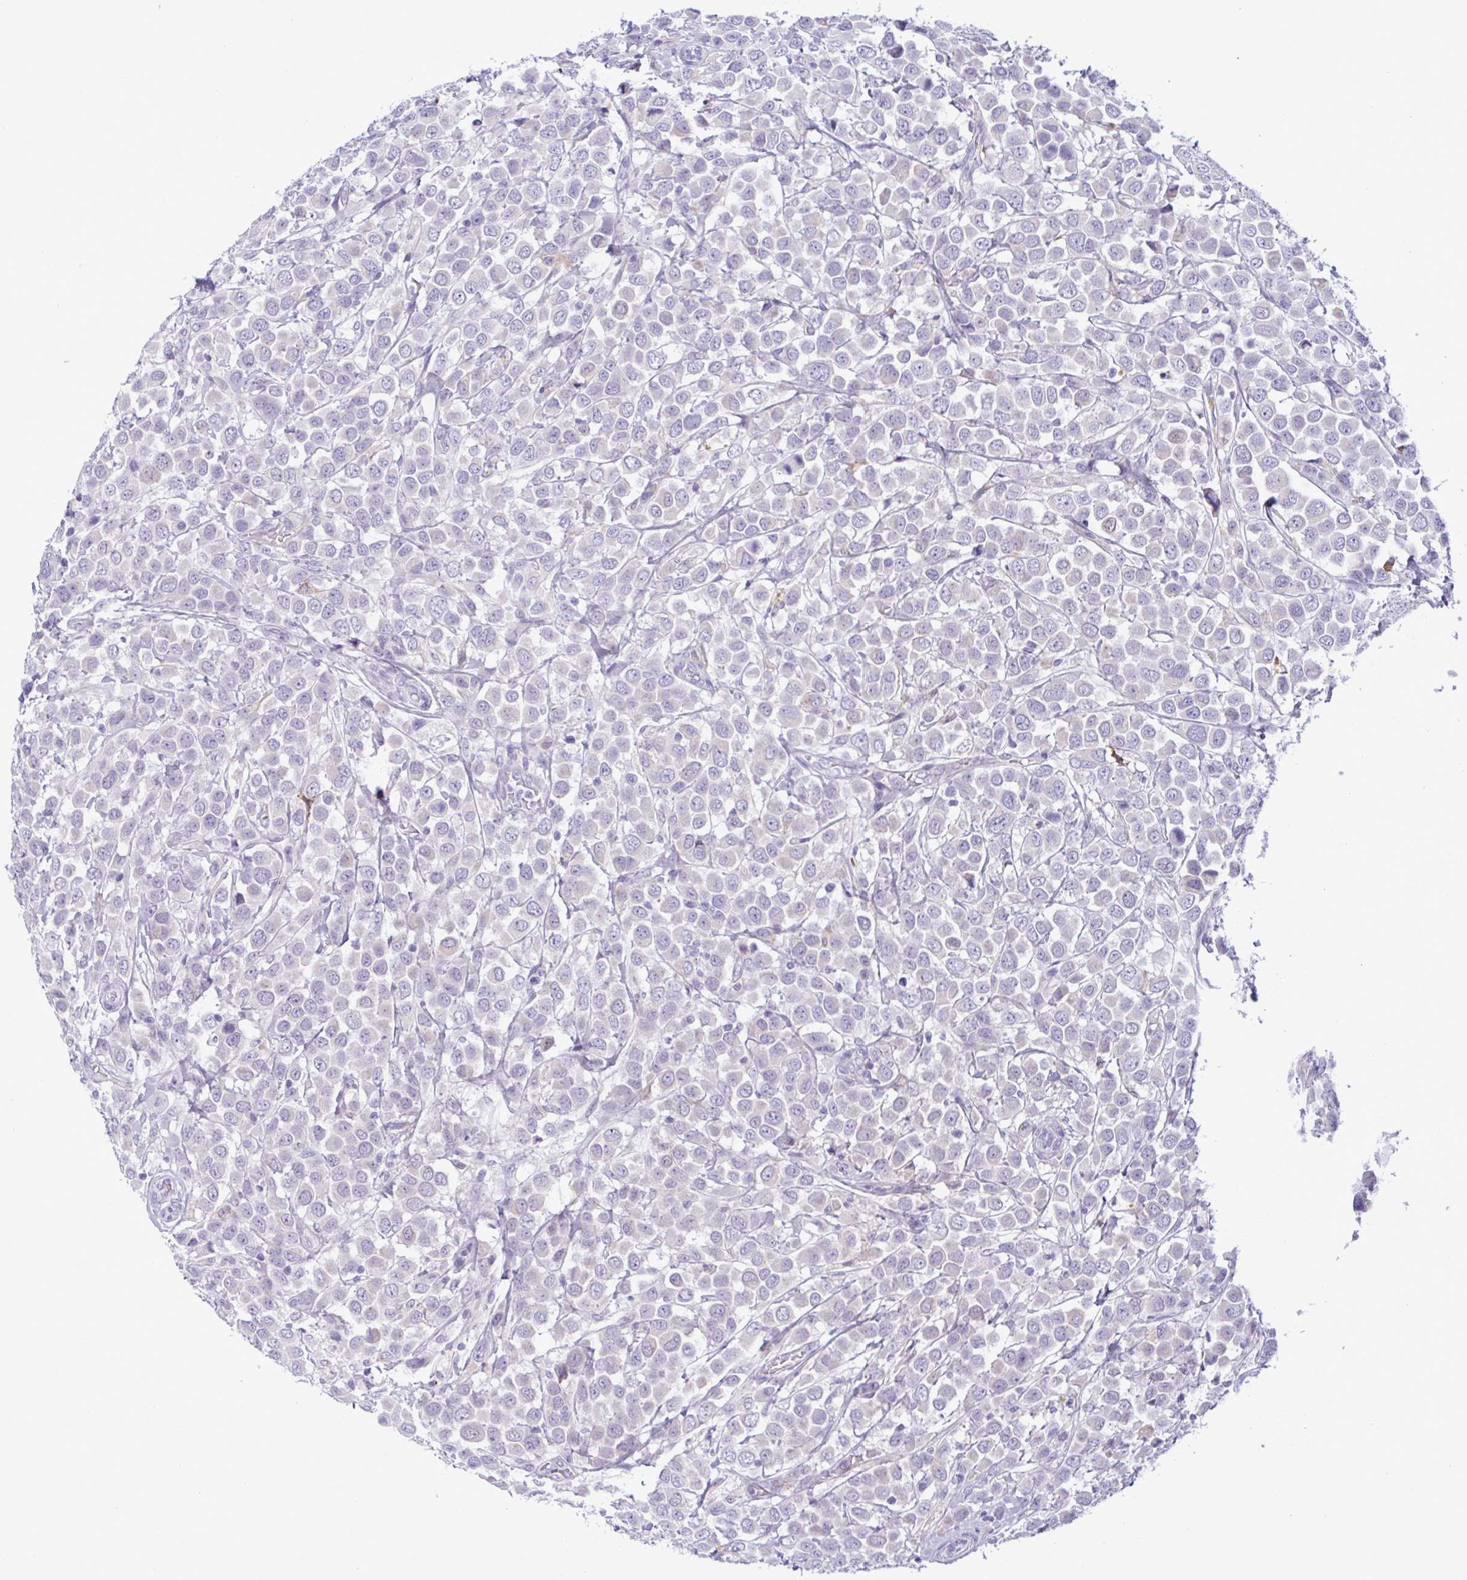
{"staining": {"intensity": "negative", "quantity": "none", "location": "none"}, "tissue": "breast cancer", "cell_type": "Tumor cells", "image_type": "cancer", "snomed": [{"axis": "morphology", "description": "Duct carcinoma"}, {"axis": "topography", "description": "Breast"}], "caption": "Tumor cells show no significant protein expression in invasive ductal carcinoma (breast).", "gene": "SREBF1", "patient": {"sex": "female", "age": 61}}